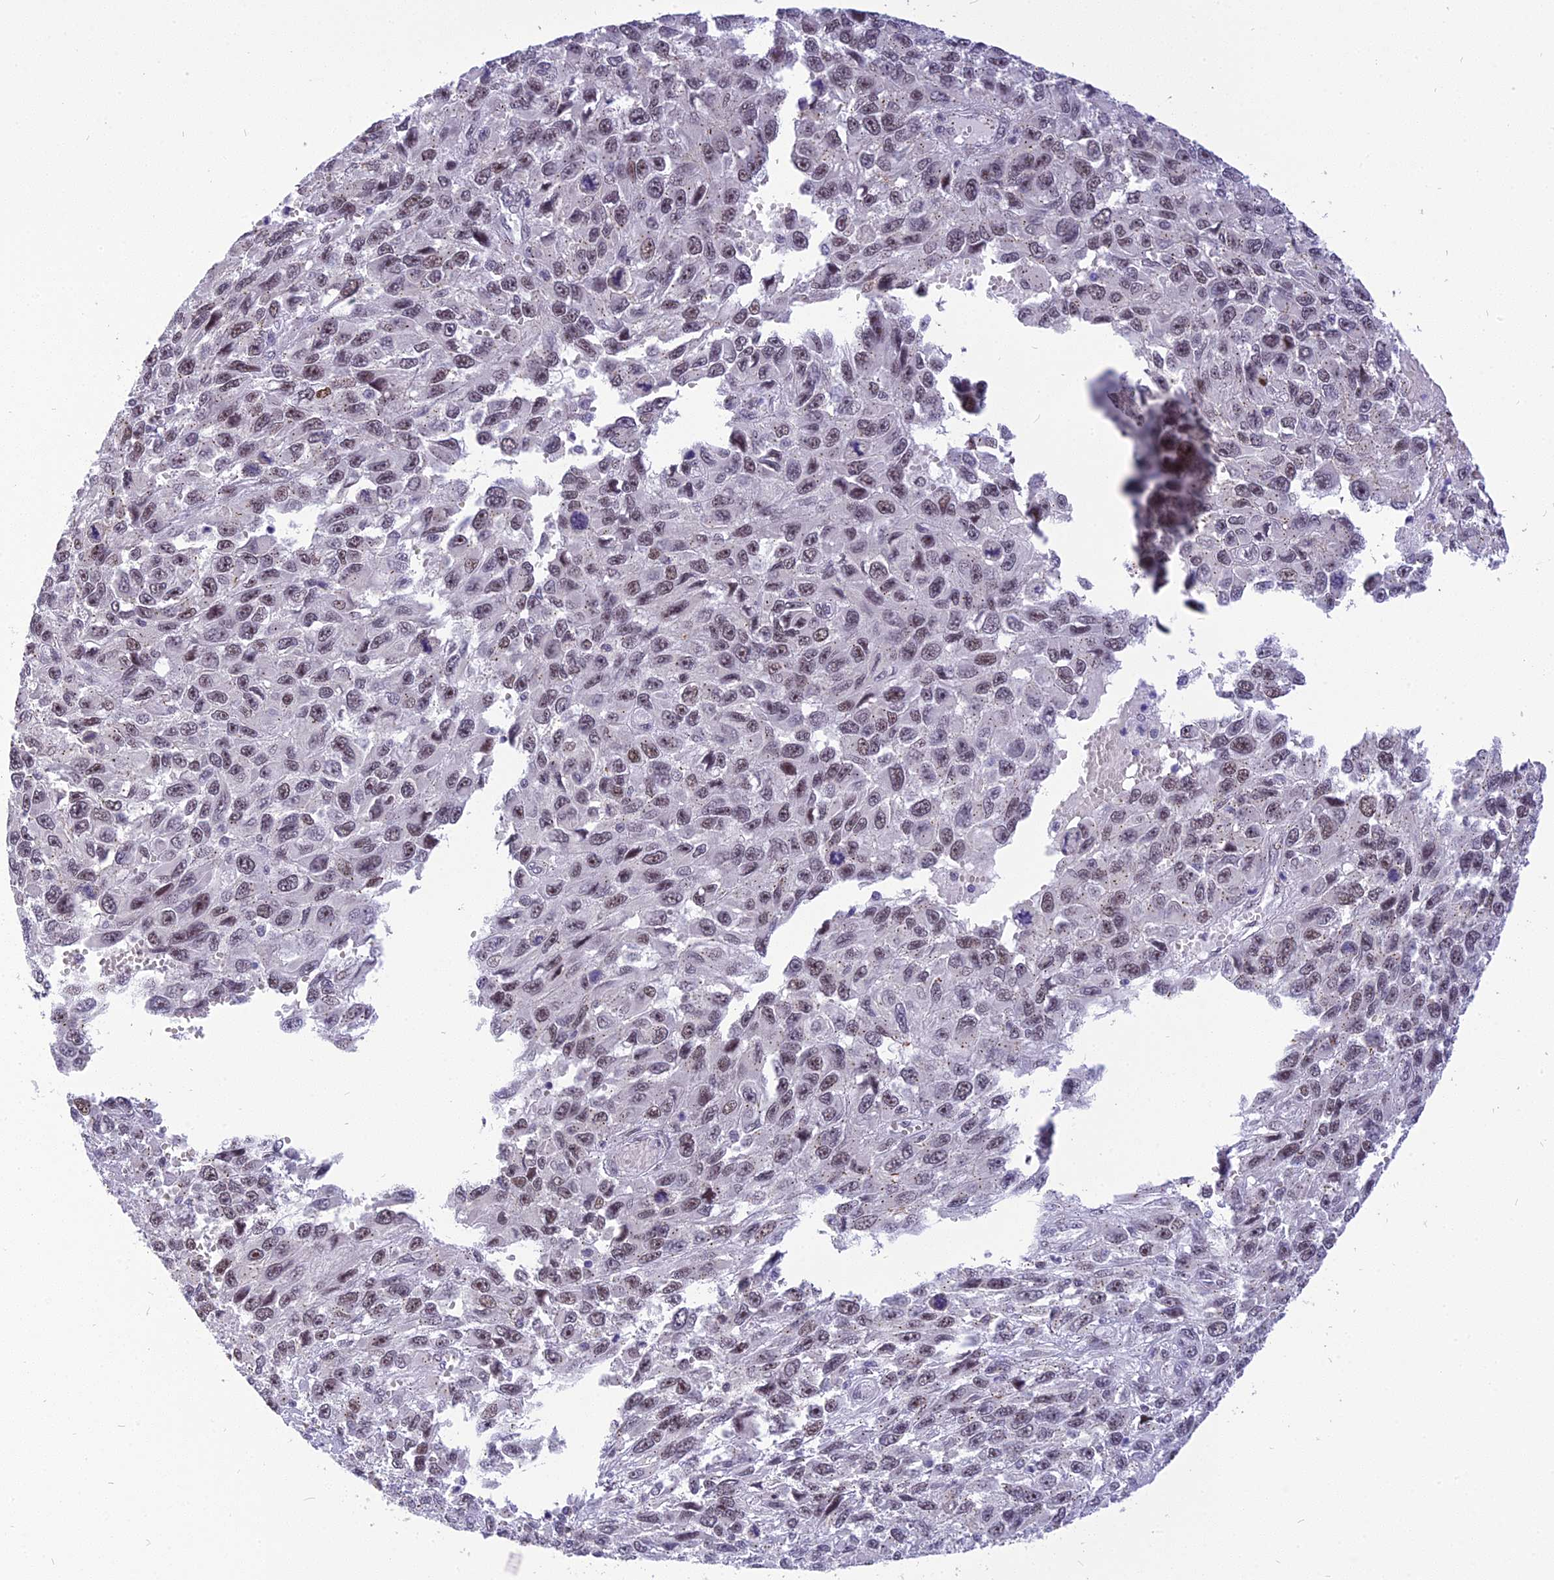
{"staining": {"intensity": "weak", "quantity": "<25%", "location": "nuclear"}, "tissue": "melanoma", "cell_type": "Tumor cells", "image_type": "cancer", "snomed": [{"axis": "morphology", "description": "Normal tissue, NOS"}, {"axis": "morphology", "description": "Malignant melanoma, NOS"}, {"axis": "topography", "description": "Skin"}], "caption": "IHC image of human melanoma stained for a protein (brown), which displays no positivity in tumor cells.", "gene": "IRF2BP1", "patient": {"sex": "female", "age": 96}}